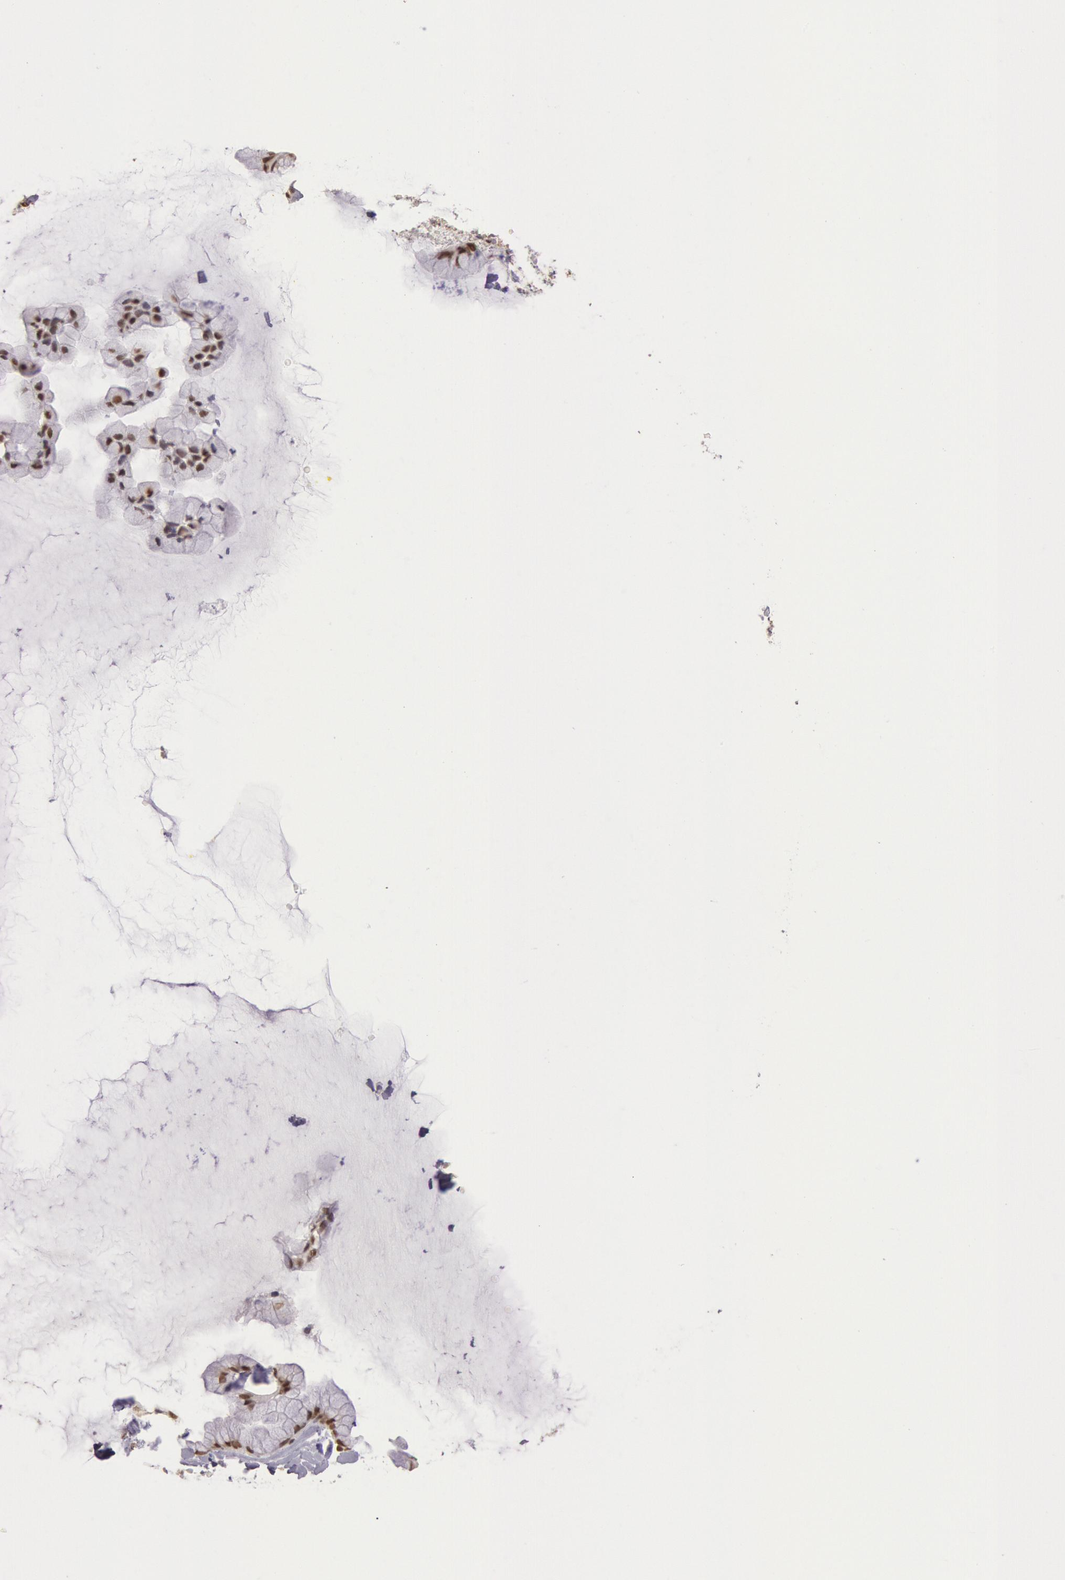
{"staining": {"intensity": "moderate", "quantity": ">75%", "location": "nuclear"}, "tissue": "ovarian cancer", "cell_type": "Tumor cells", "image_type": "cancer", "snomed": [{"axis": "morphology", "description": "Cystadenocarcinoma, mucinous, NOS"}, {"axis": "topography", "description": "Ovary"}], "caption": "An image showing moderate nuclear positivity in approximately >75% of tumor cells in ovarian cancer, as visualized by brown immunohistochemical staining.", "gene": "ESS2", "patient": {"sex": "female", "age": 41}}